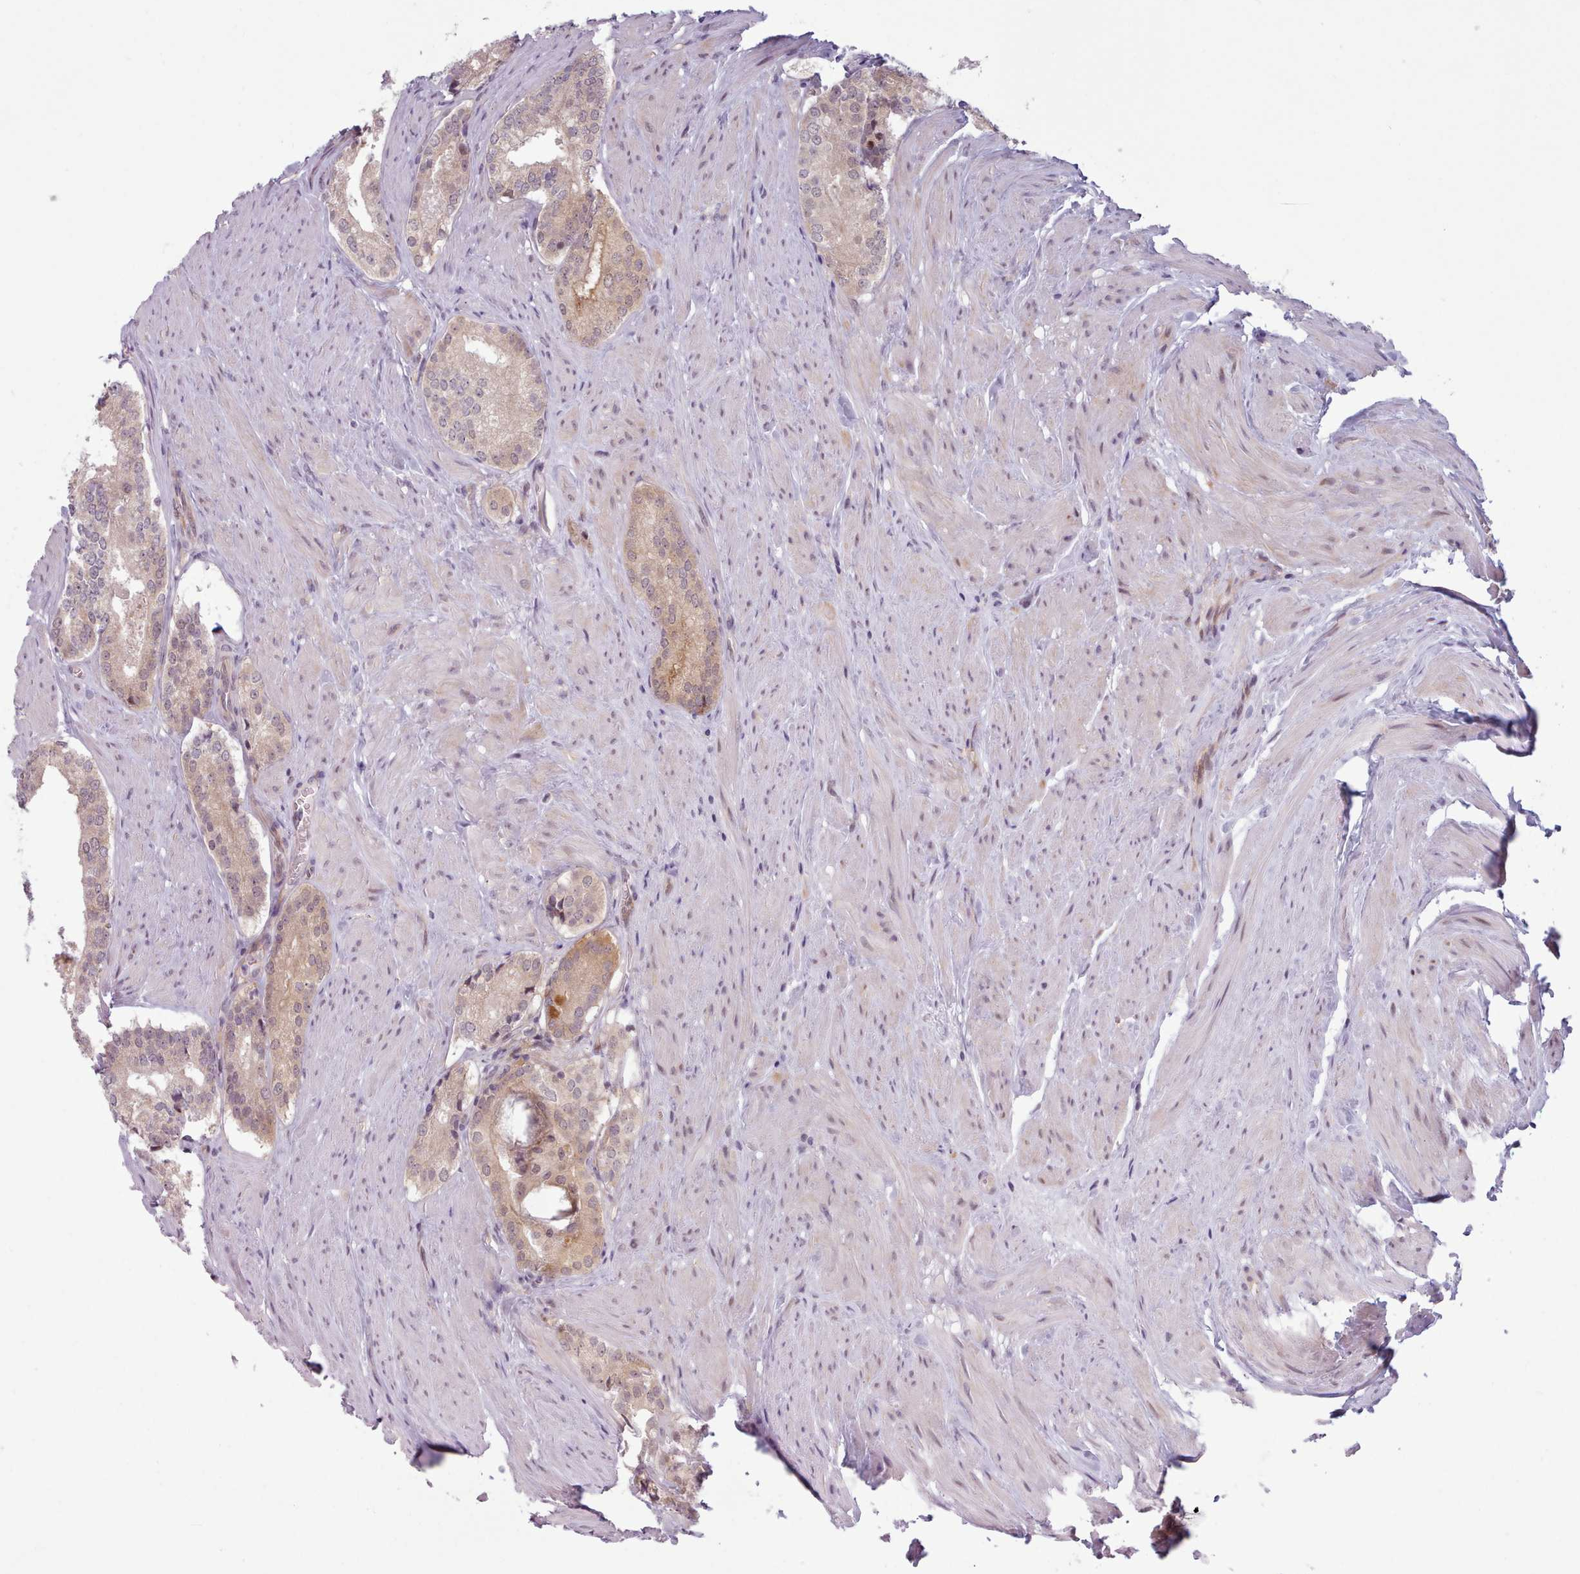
{"staining": {"intensity": "weak", "quantity": "25%-75%", "location": "cytoplasmic/membranous"}, "tissue": "prostate cancer", "cell_type": "Tumor cells", "image_type": "cancer", "snomed": [{"axis": "morphology", "description": "Adenocarcinoma, Low grade"}, {"axis": "topography", "description": "Prostate"}], "caption": "This histopathology image shows IHC staining of human low-grade adenocarcinoma (prostate), with low weak cytoplasmic/membranous staining in approximately 25%-75% of tumor cells.", "gene": "KBTBD7", "patient": {"sex": "male", "age": 54}}